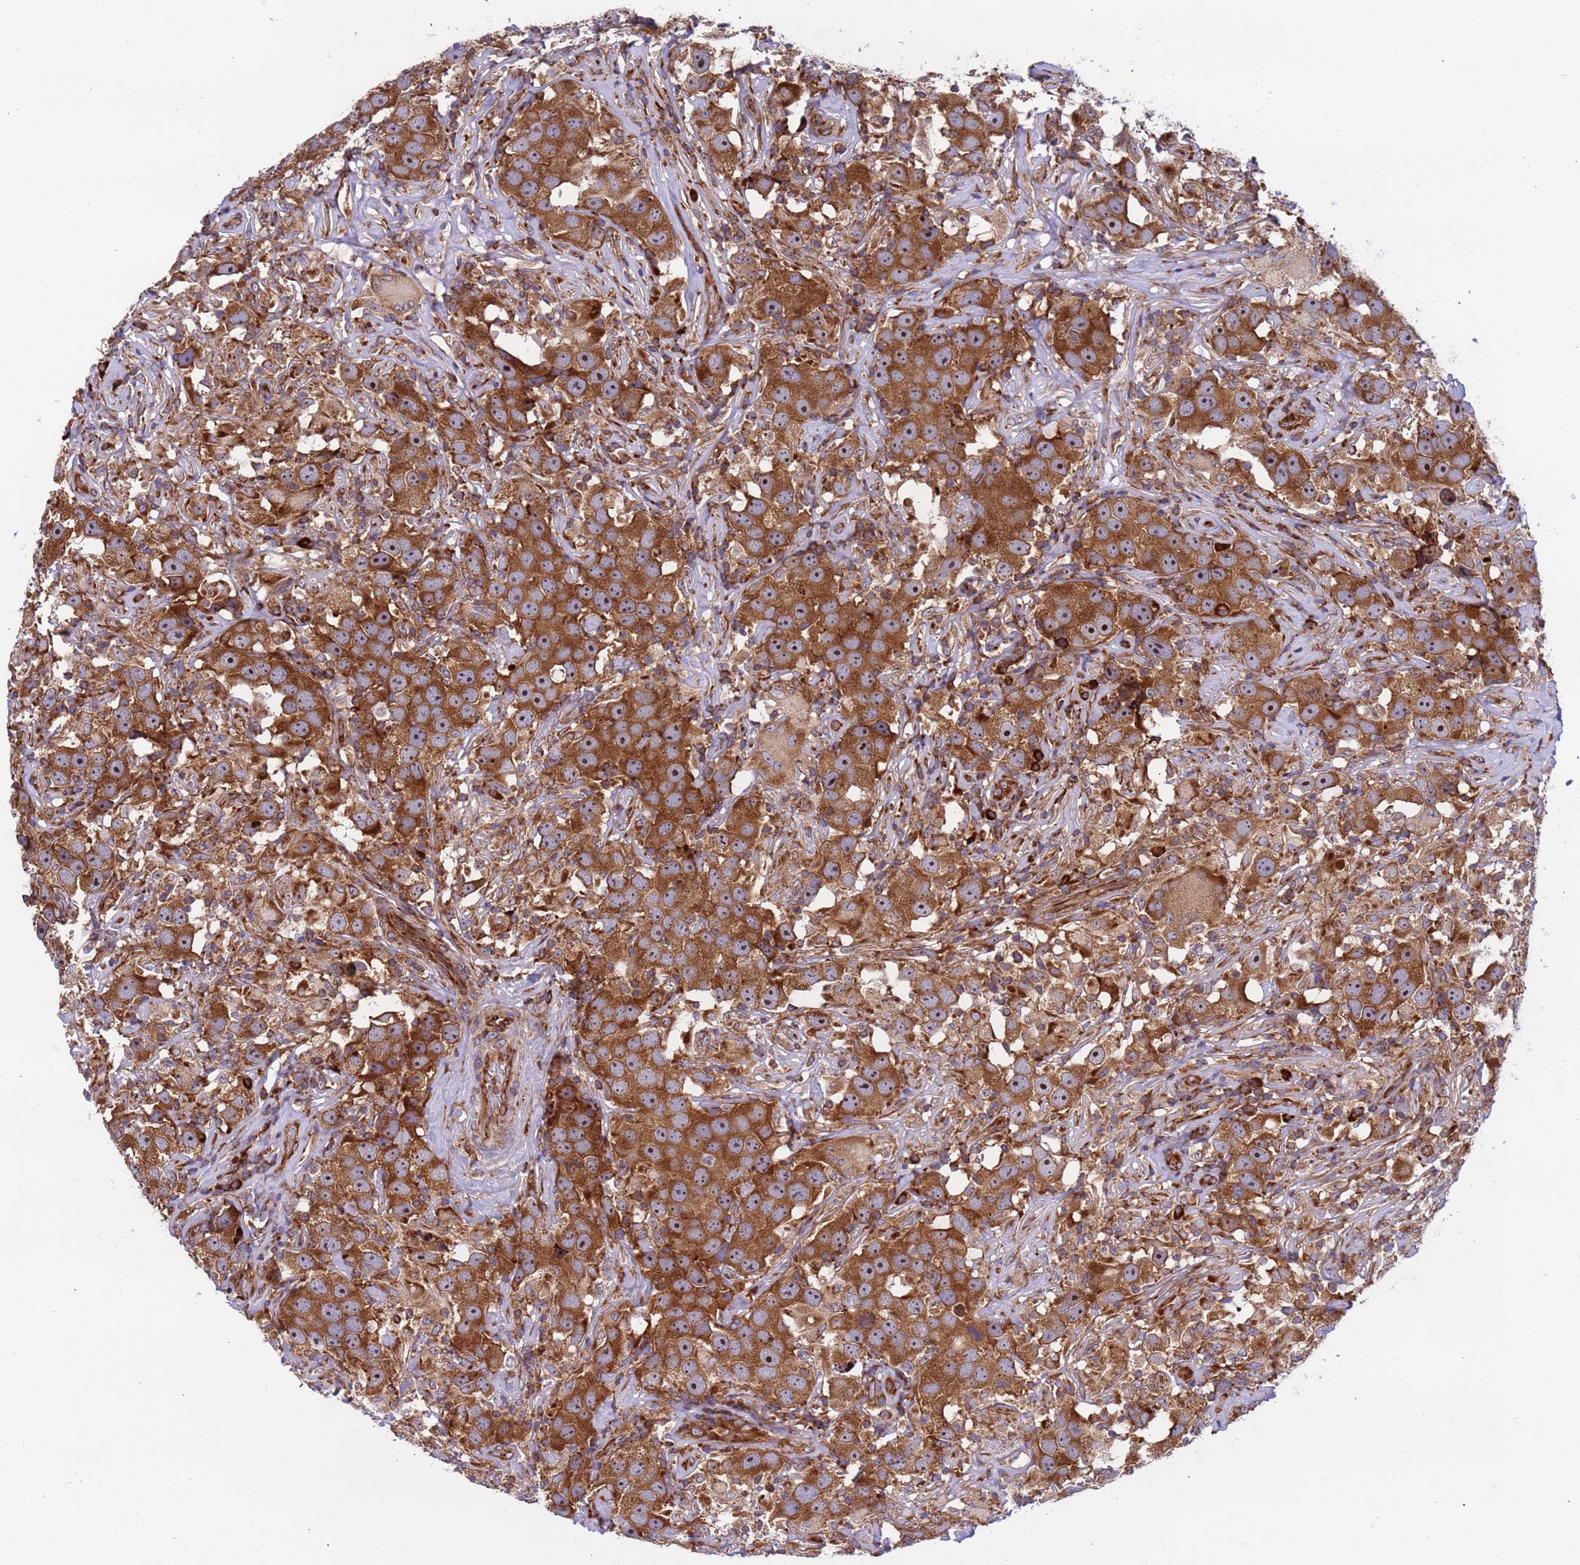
{"staining": {"intensity": "strong", "quantity": ">75%", "location": "cytoplasmic/membranous,nuclear"}, "tissue": "testis cancer", "cell_type": "Tumor cells", "image_type": "cancer", "snomed": [{"axis": "morphology", "description": "Seminoma, NOS"}, {"axis": "topography", "description": "Testis"}], "caption": "DAB (3,3'-diaminobenzidine) immunohistochemical staining of human testis cancer (seminoma) shows strong cytoplasmic/membranous and nuclear protein staining in about >75% of tumor cells. (DAB = brown stain, brightfield microscopy at high magnification).", "gene": "RPL36", "patient": {"sex": "male", "age": 49}}